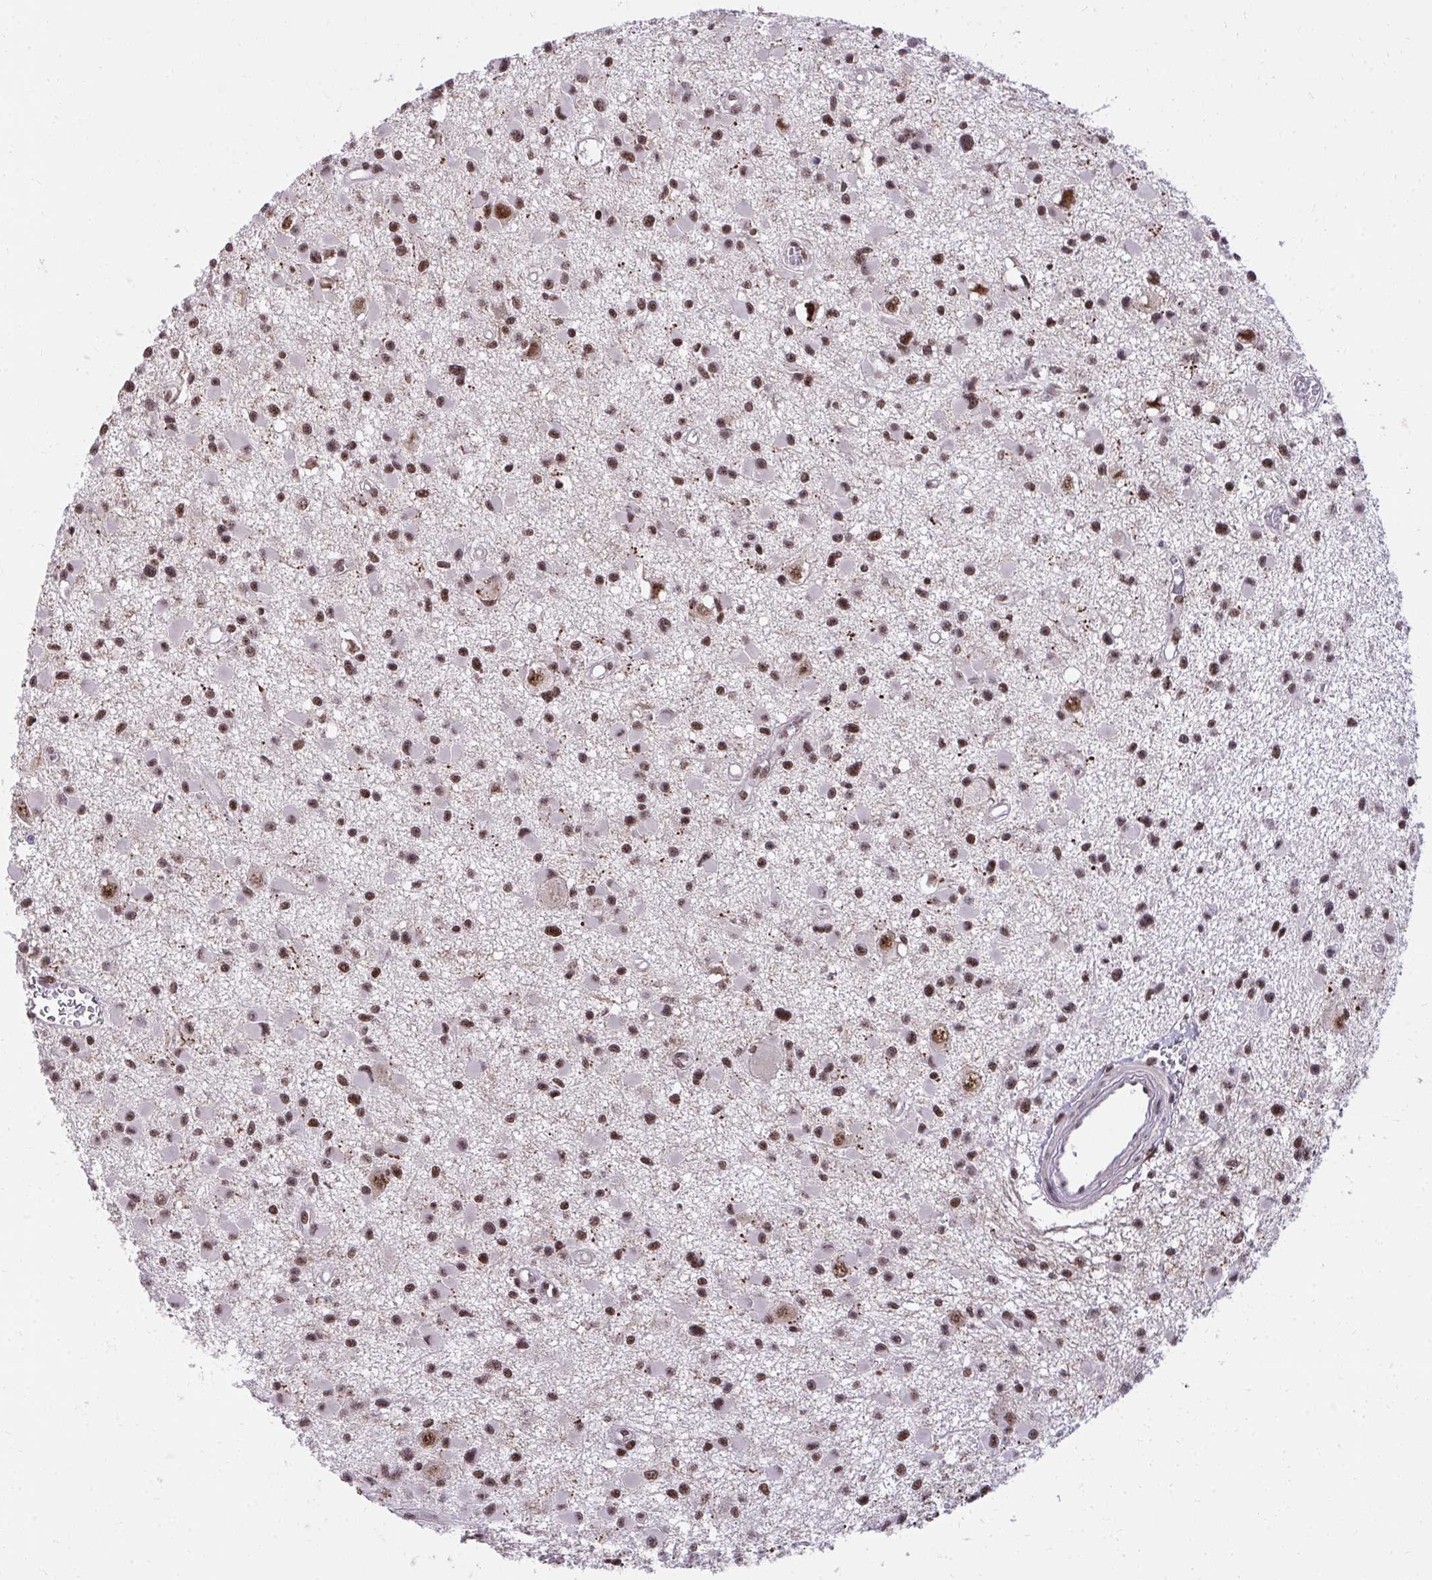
{"staining": {"intensity": "strong", "quantity": ">75%", "location": "nuclear"}, "tissue": "glioma", "cell_type": "Tumor cells", "image_type": "cancer", "snomed": [{"axis": "morphology", "description": "Glioma, malignant, High grade"}, {"axis": "topography", "description": "Brain"}], "caption": "Immunohistochemical staining of malignant glioma (high-grade) exhibits high levels of strong nuclear expression in approximately >75% of tumor cells.", "gene": "SYNE4", "patient": {"sex": "male", "age": 54}}